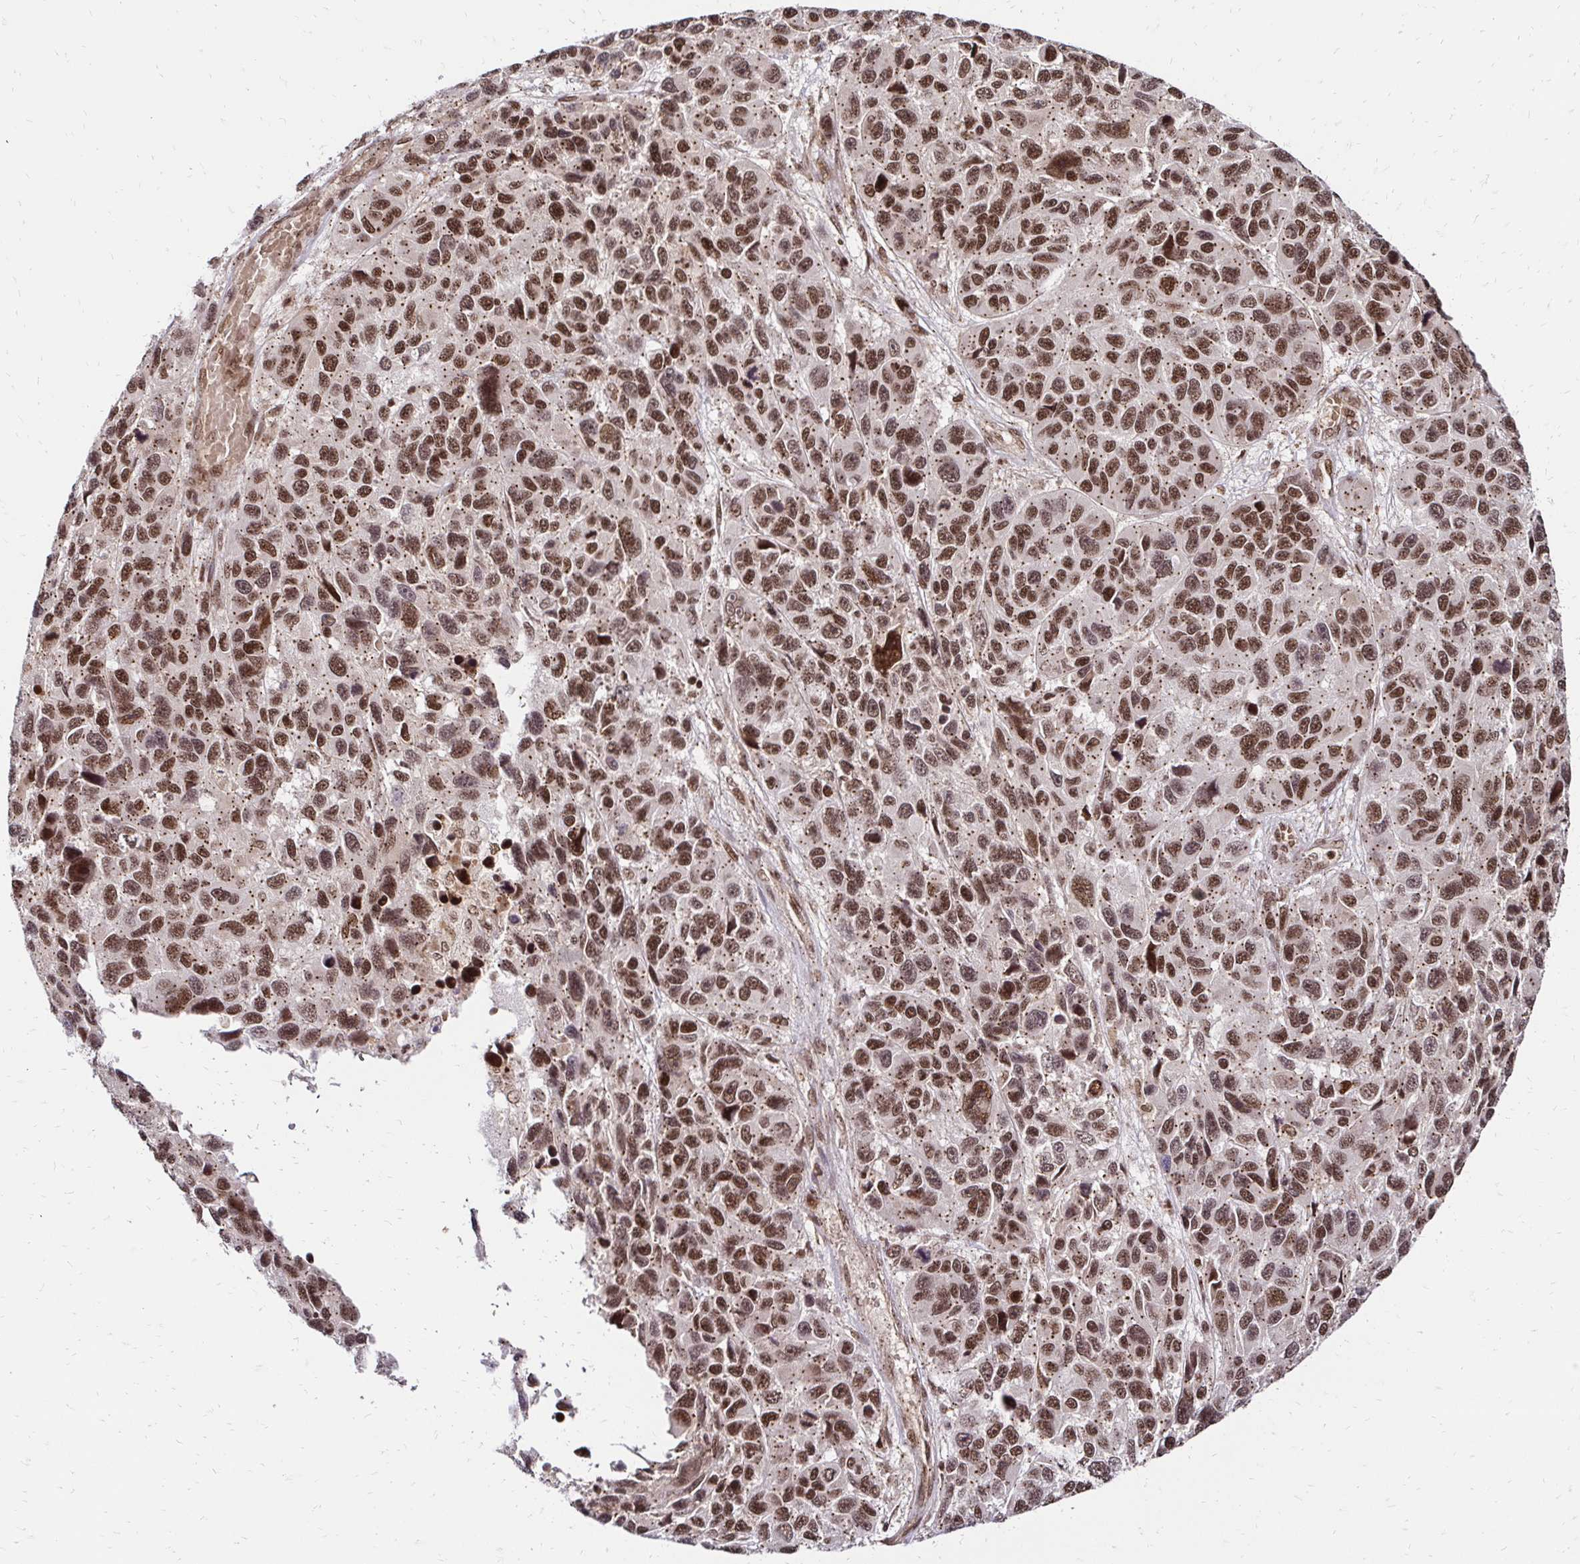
{"staining": {"intensity": "strong", "quantity": ">75%", "location": "cytoplasmic/membranous,nuclear"}, "tissue": "melanoma", "cell_type": "Tumor cells", "image_type": "cancer", "snomed": [{"axis": "morphology", "description": "Malignant melanoma, NOS"}, {"axis": "topography", "description": "Skin"}], "caption": "Malignant melanoma stained for a protein (brown) shows strong cytoplasmic/membranous and nuclear positive staining in about >75% of tumor cells.", "gene": "GLYR1", "patient": {"sex": "male", "age": 53}}